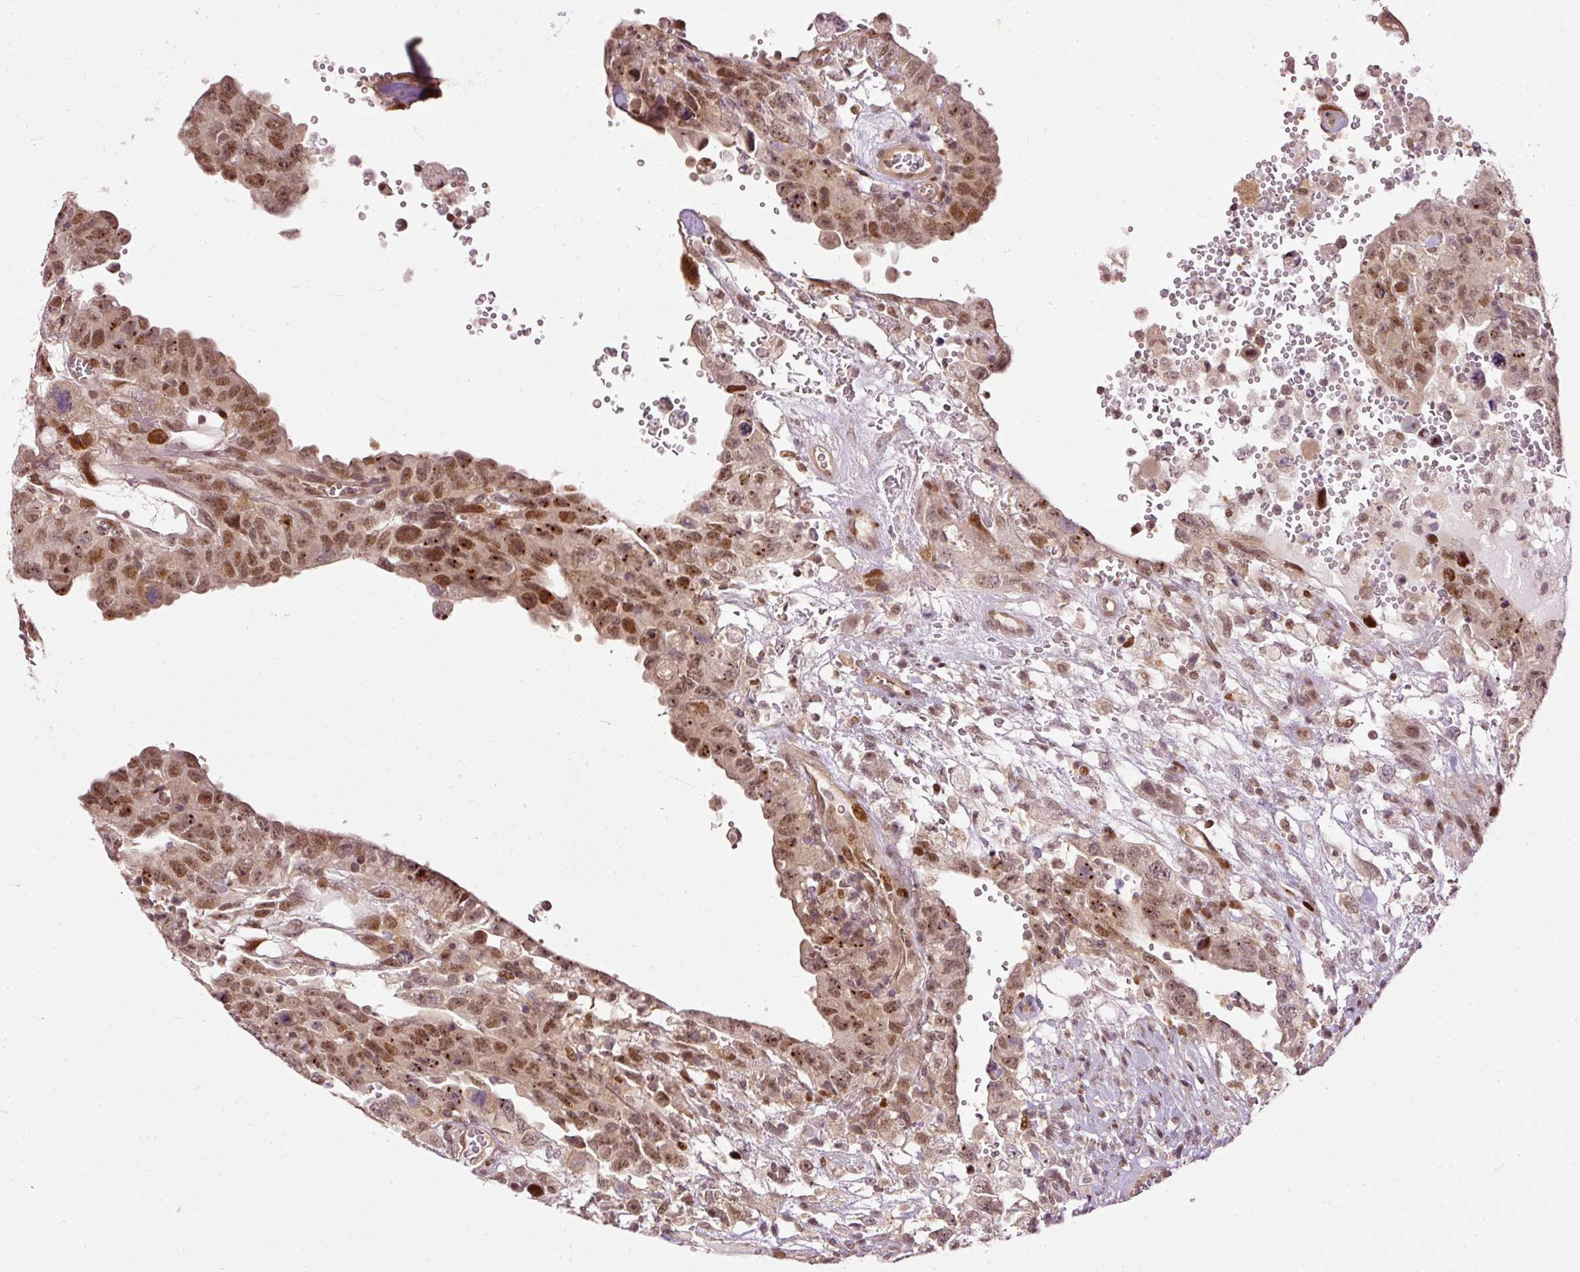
{"staining": {"intensity": "moderate", "quantity": ">75%", "location": "nuclear"}, "tissue": "testis cancer", "cell_type": "Tumor cells", "image_type": "cancer", "snomed": [{"axis": "morphology", "description": "Carcinoma, Embryonal, NOS"}, {"axis": "topography", "description": "Testis"}], "caption": "This micrograph reveals embryonal carcinoma (testis) stained with immunohistochemistry to label a protein in brown. The nuclear of tumor cells show moderate positivity for the protein. Nuclei are counter-stained blue.", "gene": "ZNF778", "patient": {"sex": "male", "age": 26}}